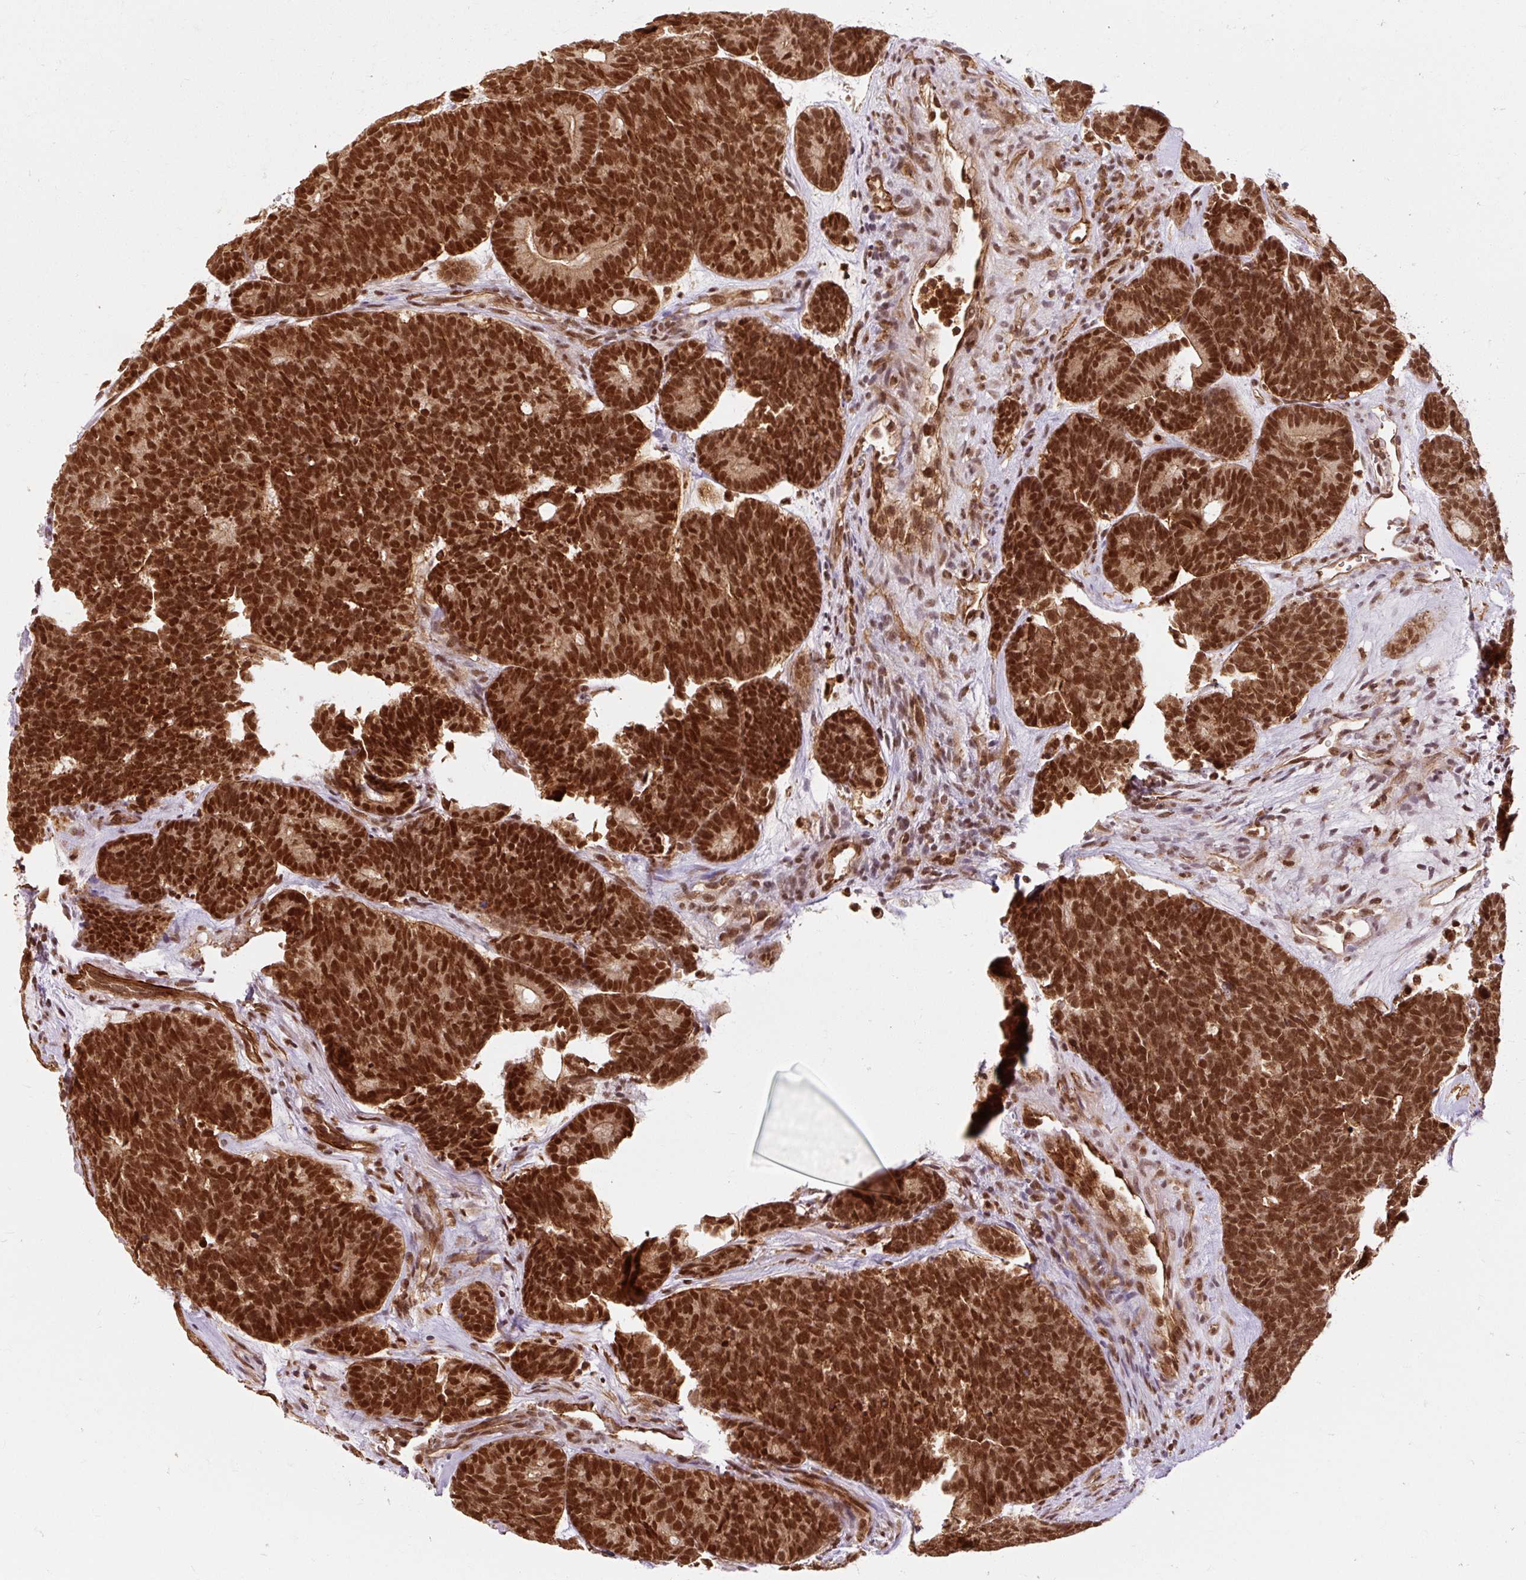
{"staining": {"intensity": "strong", "quantity": ">75%", "location": "nuclear"}, "tissue": "head and neck cancer", "cell_type": "Tumor cells", "image_type": "cancer", "snomed": [{"axis": "morphology", "description": "Adenocarcinoma, NOS"}, {"axis": "topography", "description": "Head-Neck"}], "caption": "Protein staining demonstrates strong nuclear staining in approximately >75% of tumor cells in adenocarcinoma (head and neck). Immunohistochemistry stains the protein of interest in brown and the nuclei are stained blue.", "gene": "CSTF1", "patient": {"sex": "female", "age": 81}}